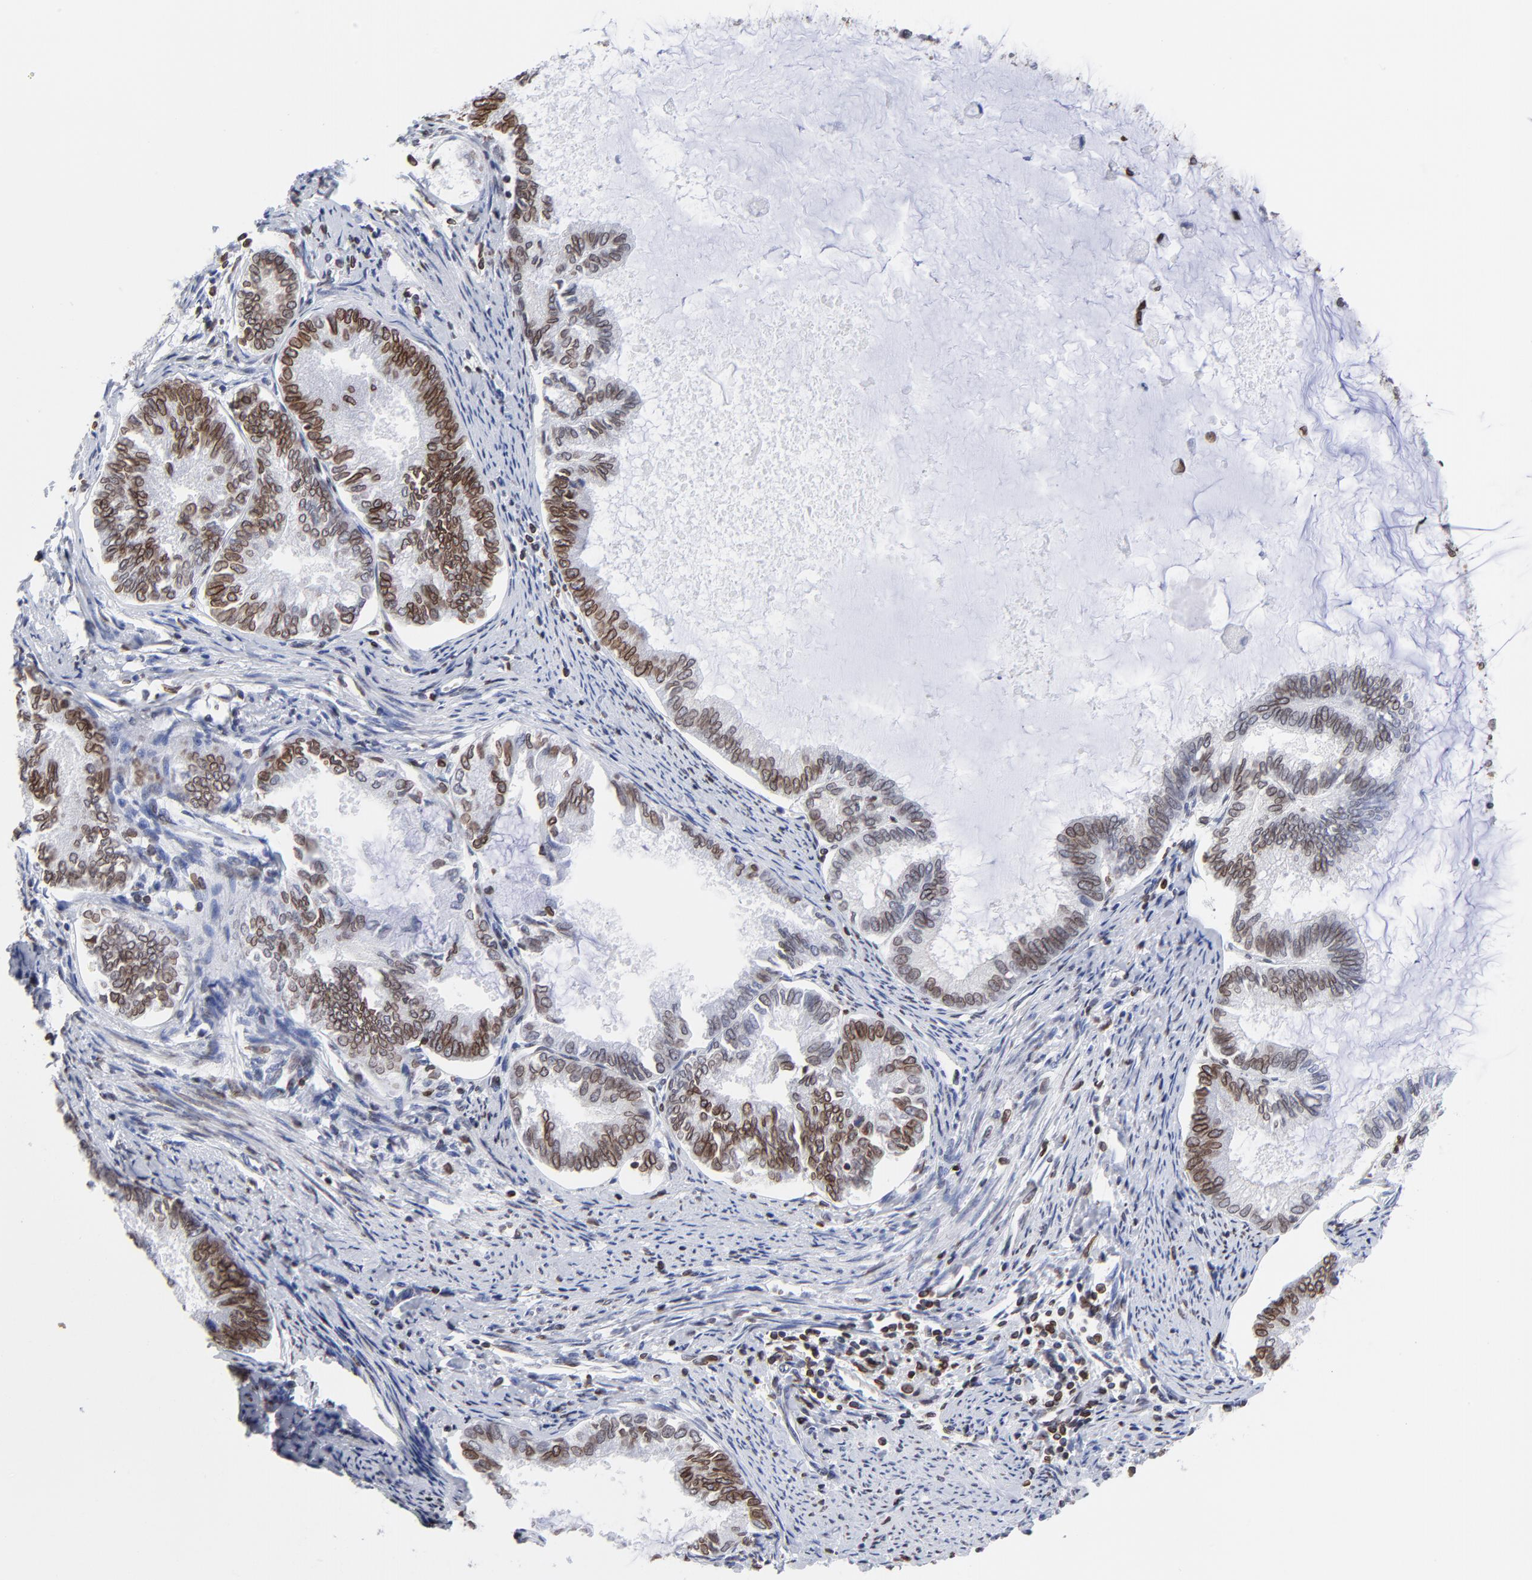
{"staining": {"intensity": "strong", "quantity": ">75%", "location": "cytoplasmic/membranous,nuclear"}, "tissue": "endometrial cancer", "cell_type": "Tumor cells", "image_type": "cancer", "snomed": [{"axis": "morphology", "description": "Adenocarcinoma, NOS"}, {"axis": "topography", "description": "Endometrium"}], "caption": "High-power microscopy captured an immunohistochemistry image of endometrial adenocarcinoma, revealing strong cytoplasmic/membranous and nuclear expression in approximately >75% of tumor cells.", "gene": "THAP7", "patient": {"sex": "female", "age": 86}}